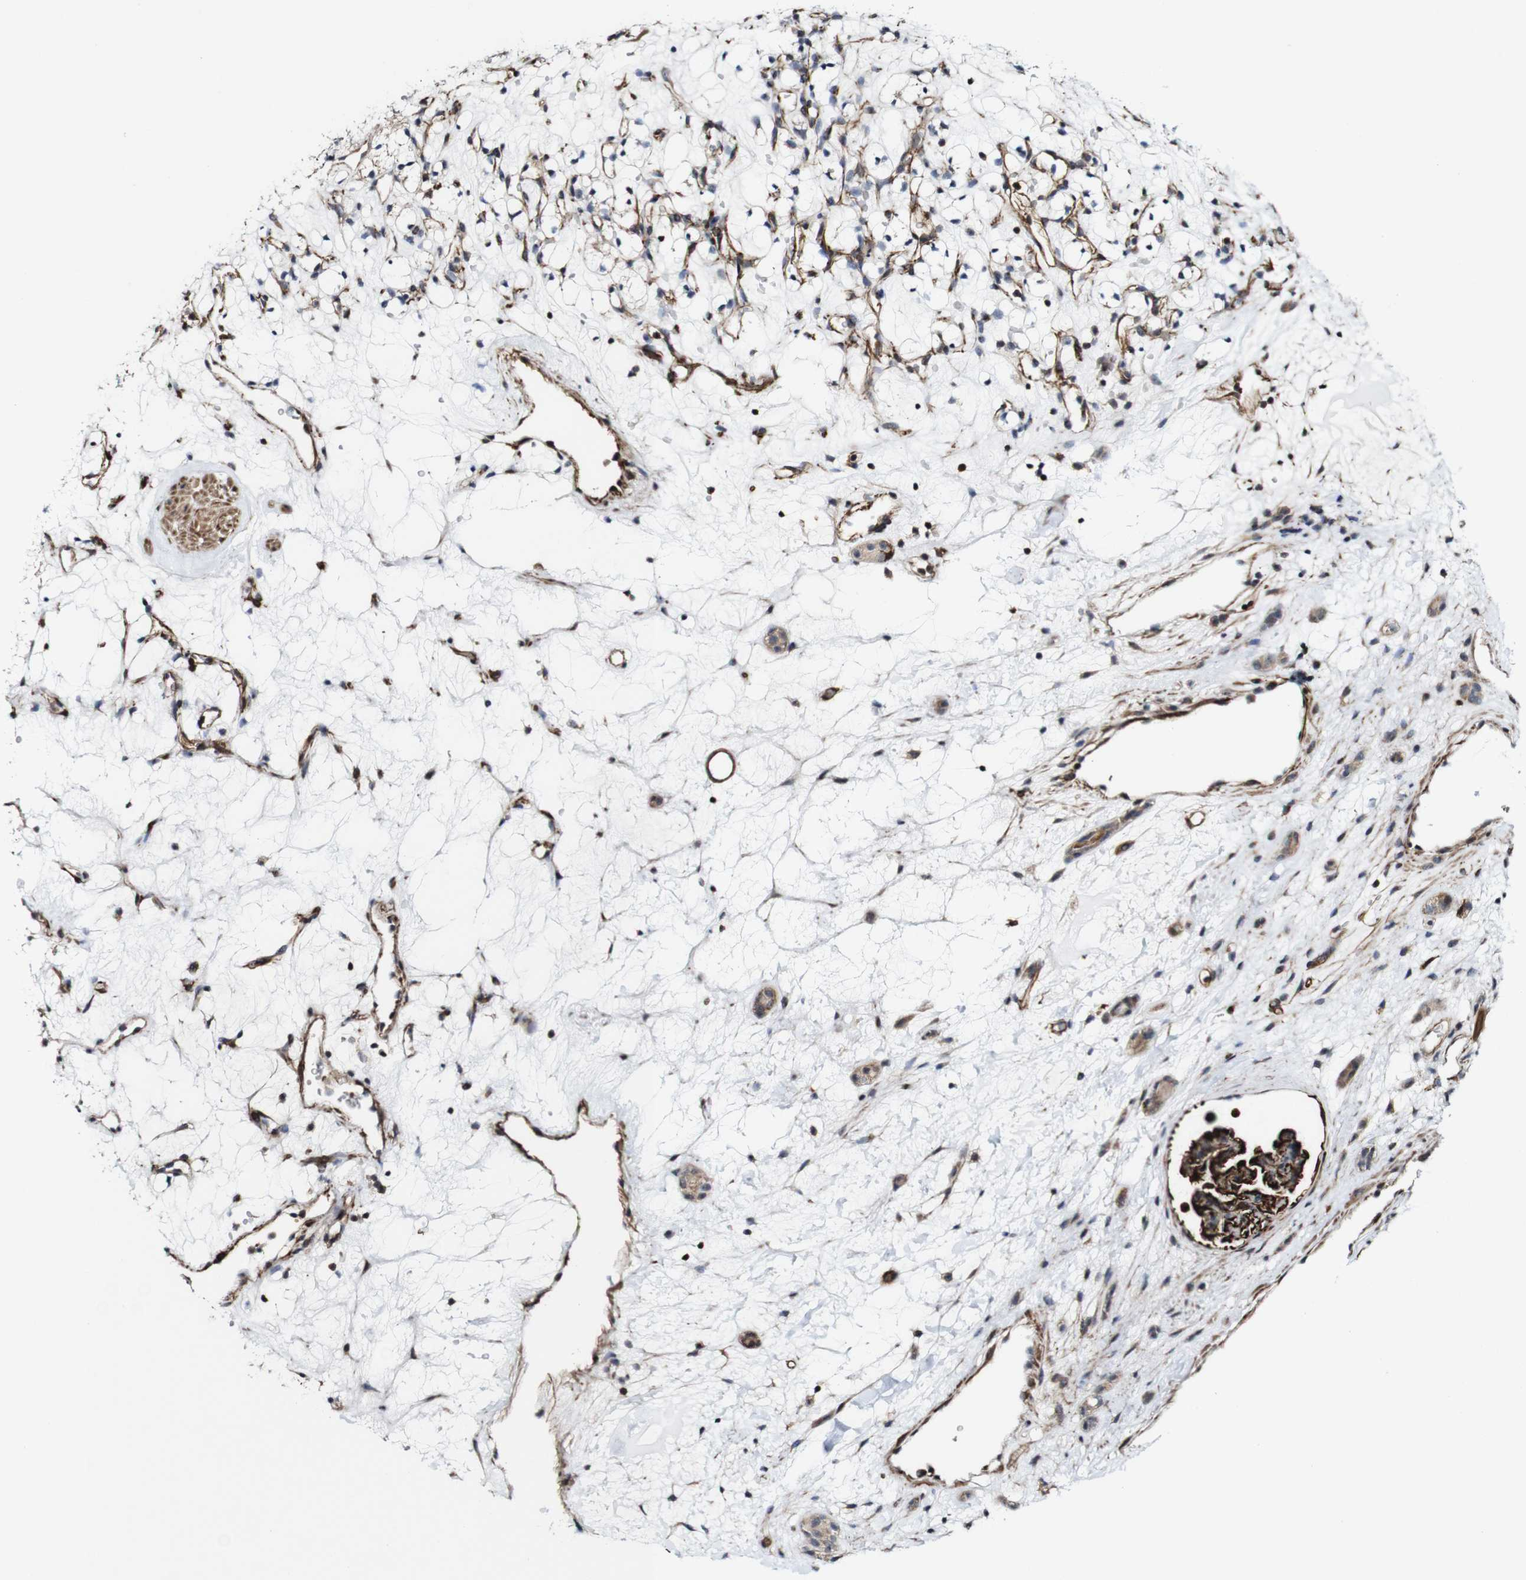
{"staining": {"intensity": "negative", "quantity": "none", "location": "none"}, "tissue": "renal cancer", "cell_type": "Tumor cells", "image_type": "cancer", "snomed": [{"axis": "morphology", "description": "Adenocarcinoma, NOS"}, {"axis": "topography", "description": "Kidney"}], "caption": "Tumor cells are negative for protein expression in human renal cancer.", "gene": "JAK2", "patient": {"sex": "female", "age": 60}}